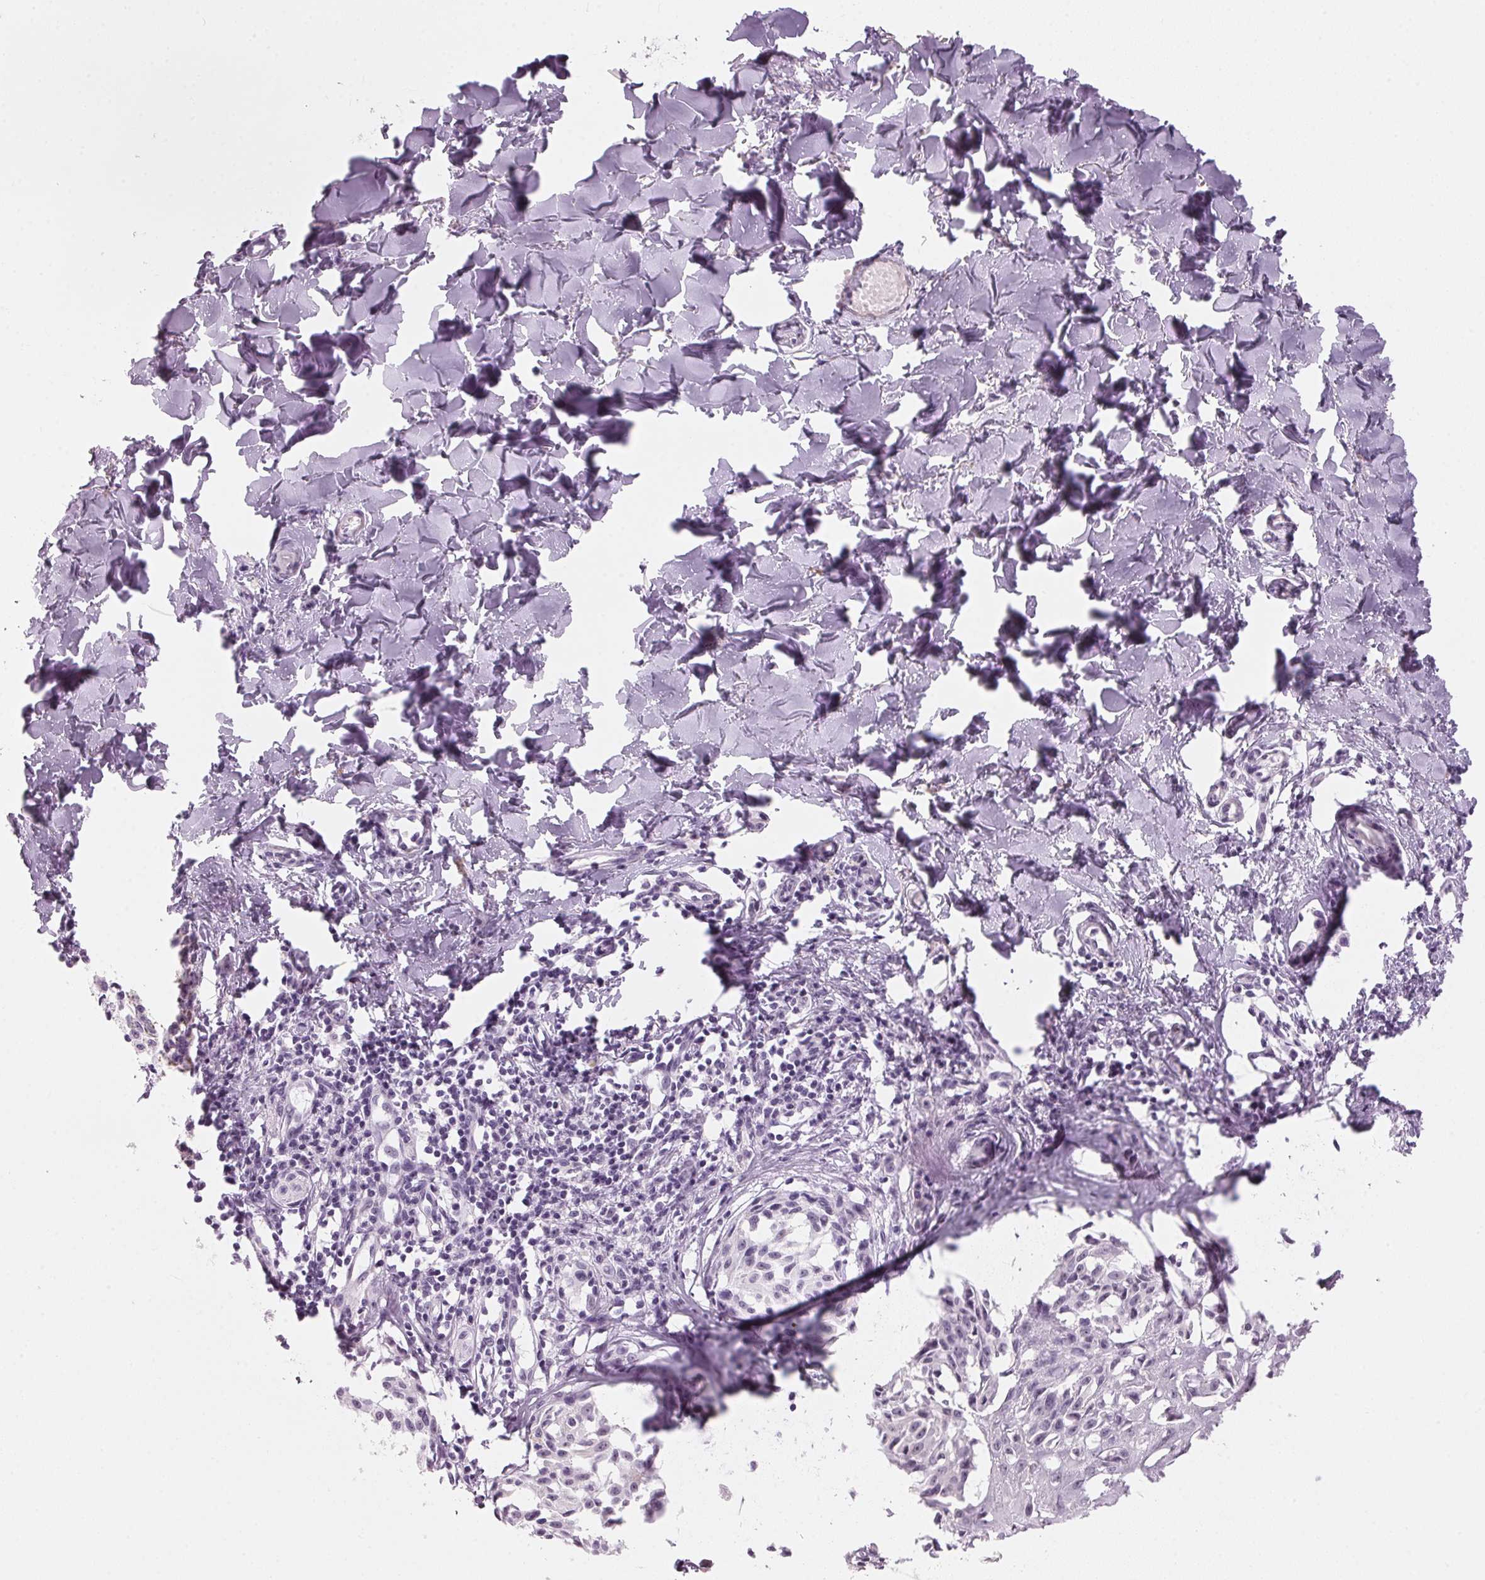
{"staining": {"intensity": "negative", "quantity": "none", "location": "none"}, "tissue": "melanoma", "cell_type": "Tumor cells", "image_type": "cancer", "snomed": [{"axis": "morphology", "description": "Malignant melanoma, NOS"}, {"axis": "topography", "description": "Skin"}], "caption": "A high-resolution image shows immunohistochemistry staining of malignant melanoma, which displays no significant staining in tumor cells.", "gene": "DNTTIP2", "patient": {"sex": "male", "age": 51}}